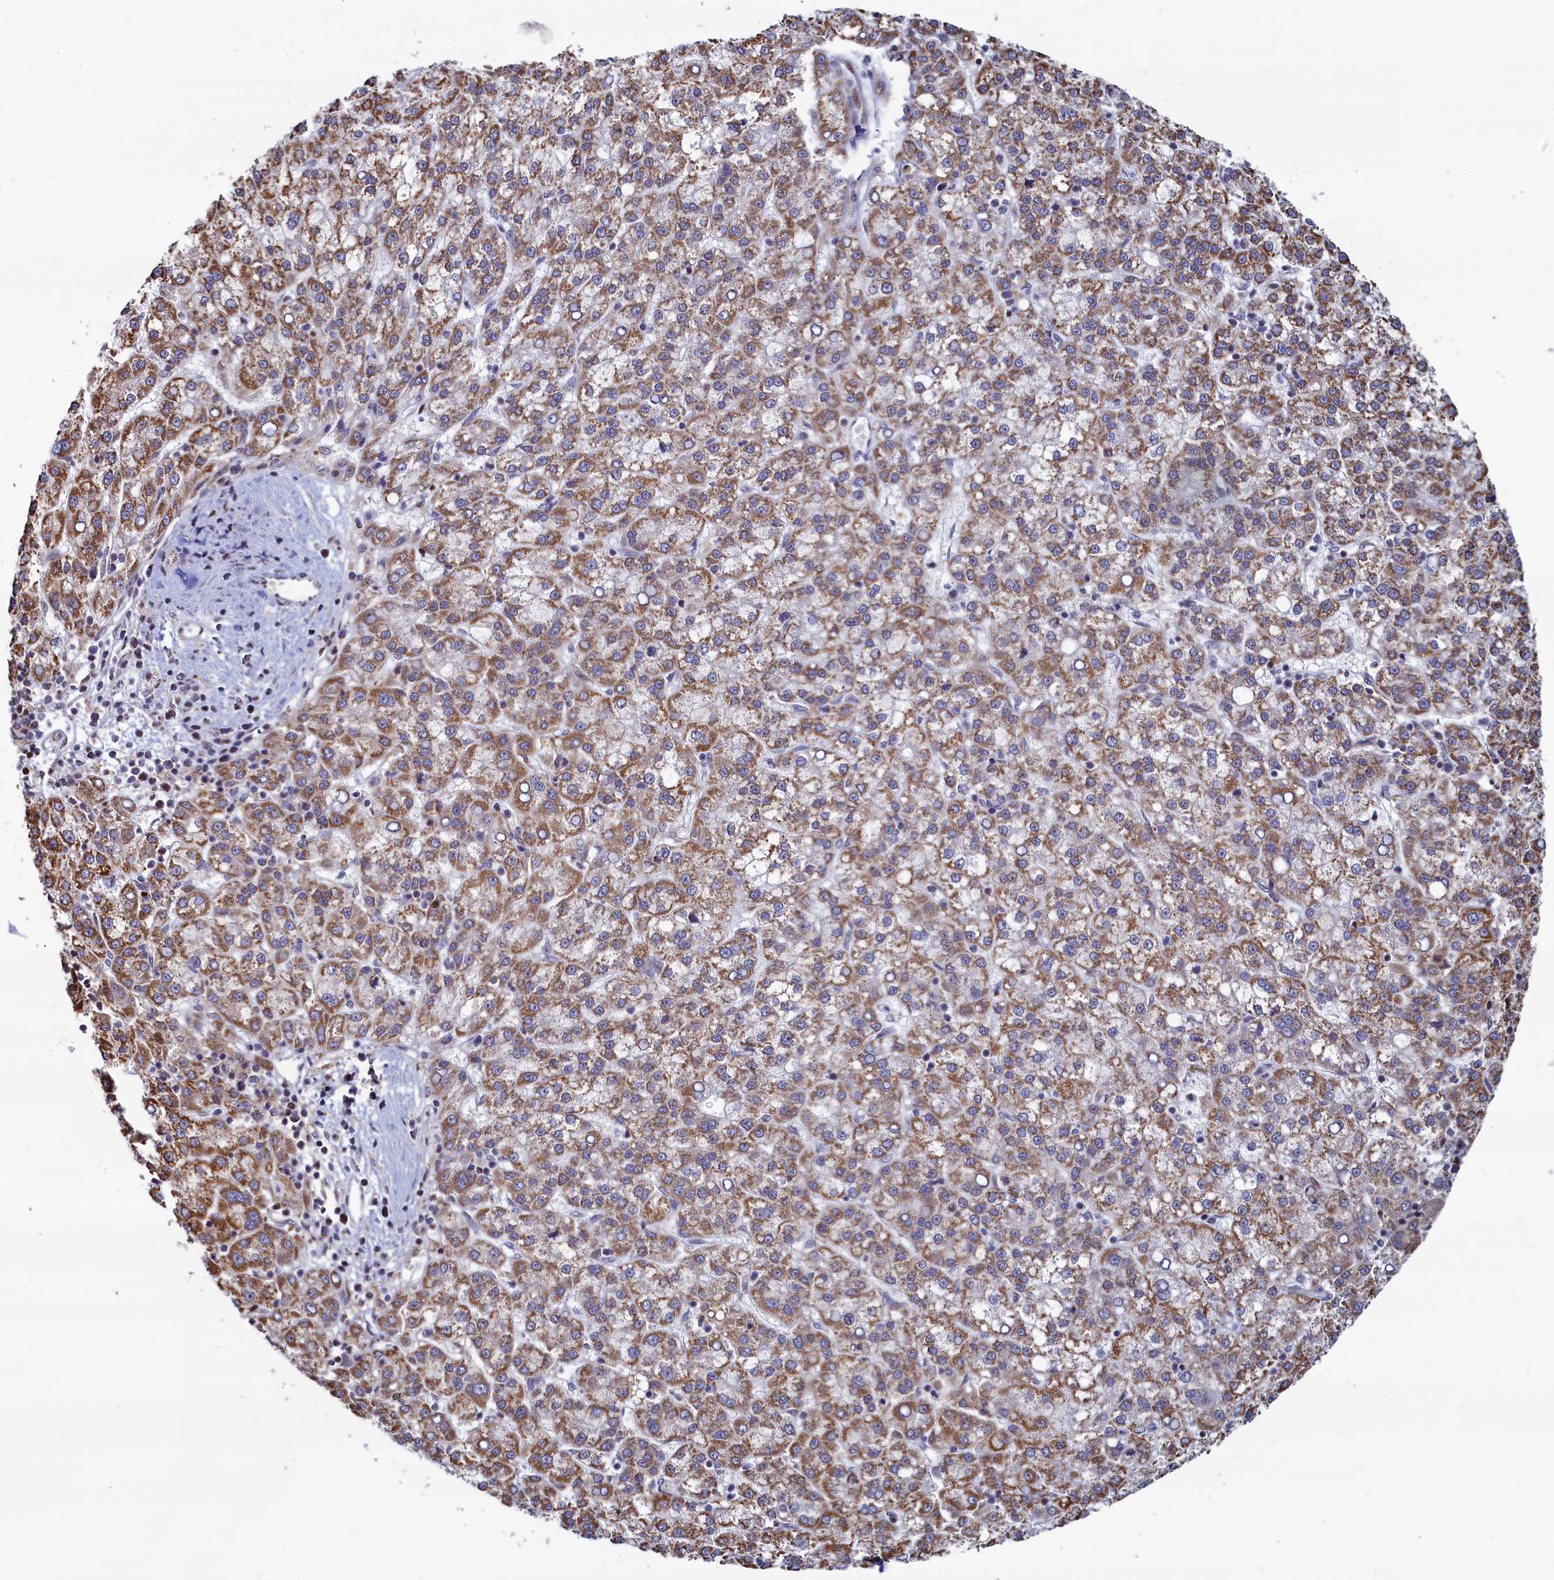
{"staining": {"intensity": "moderate", "quantity": ">75%", "location": "cytoplasmic/membranous"}, "tissue": "liver cancer", "cell_type": "Tumor cells", "image_type": "cancer", "snomed": [{"axis": "morphology", "description": "Carcinoma, Hepatocellular, NOS"}, {"axis": "topography", "description": "Liver"}], "caption": "This photomicrograph displays immunohistochemistry staining of hepatocellular carcinoma (liver), with medium moderate cytoplasmic/membranous positivity in about >75% of tumor cells.", "gene": "HDGFL3", "patient": {"sex": "female", "age": 58}}